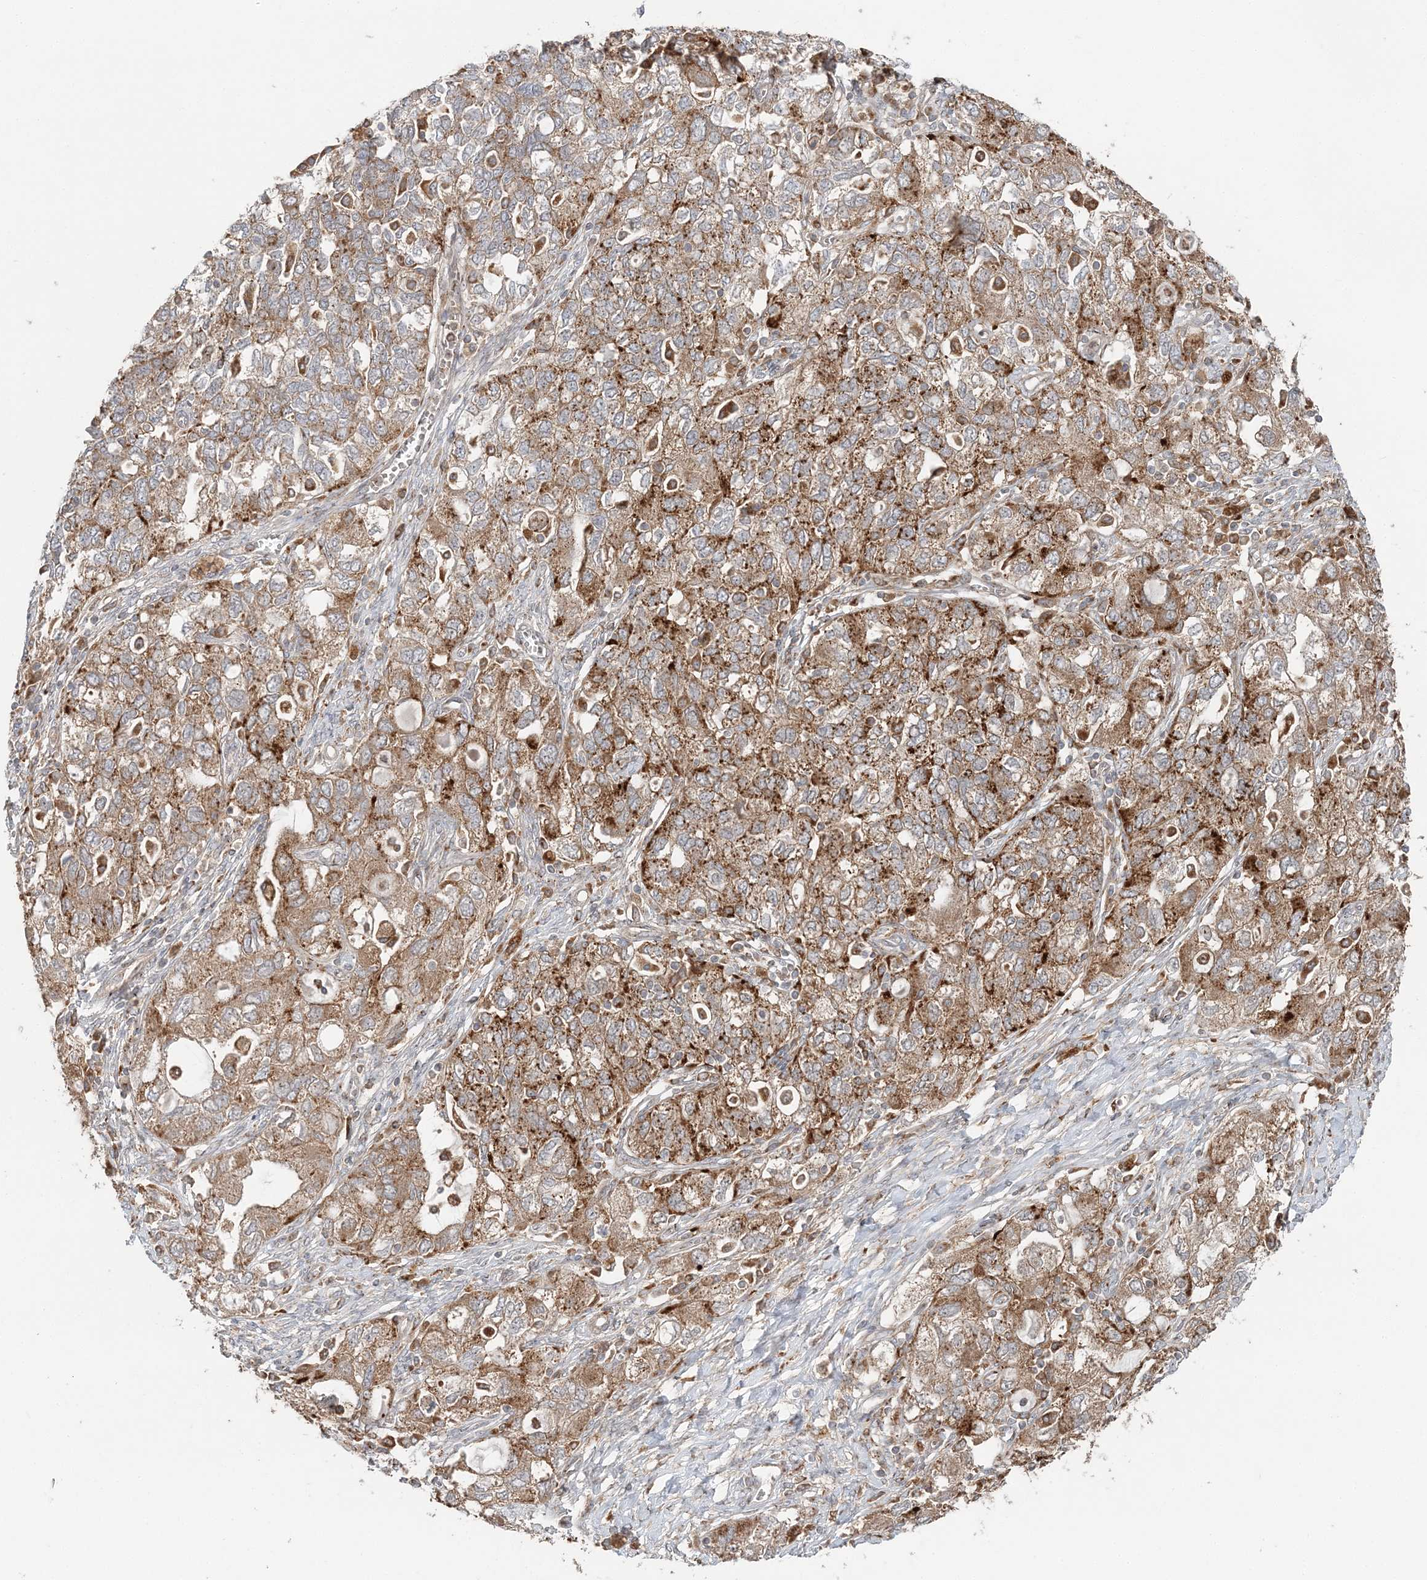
{"staining": {"intensity": "moderate", "quantity": ">75%", "location": "cytoplasmic/membranous"}, "tissue": "ovarian cancer", "cell_type": "Tumor cells", "image_type": "cancer", "snomed": [{"axis": "morphology", "description": "Carcinoma, NOS"}, {"axis": "morphology", "description": "Cystadenocarcinoma, serous, NOS"}, {"axis": "topography", "description": "Ovary"}], "caption": "Tumor cells reveal medium levels of moderate cytoplasmic/membranous staining in approximately >75% of cells in human ovarian carcinoma.", "gene": "ABCC3", "patient": {"sex": "female", "age": 69}}